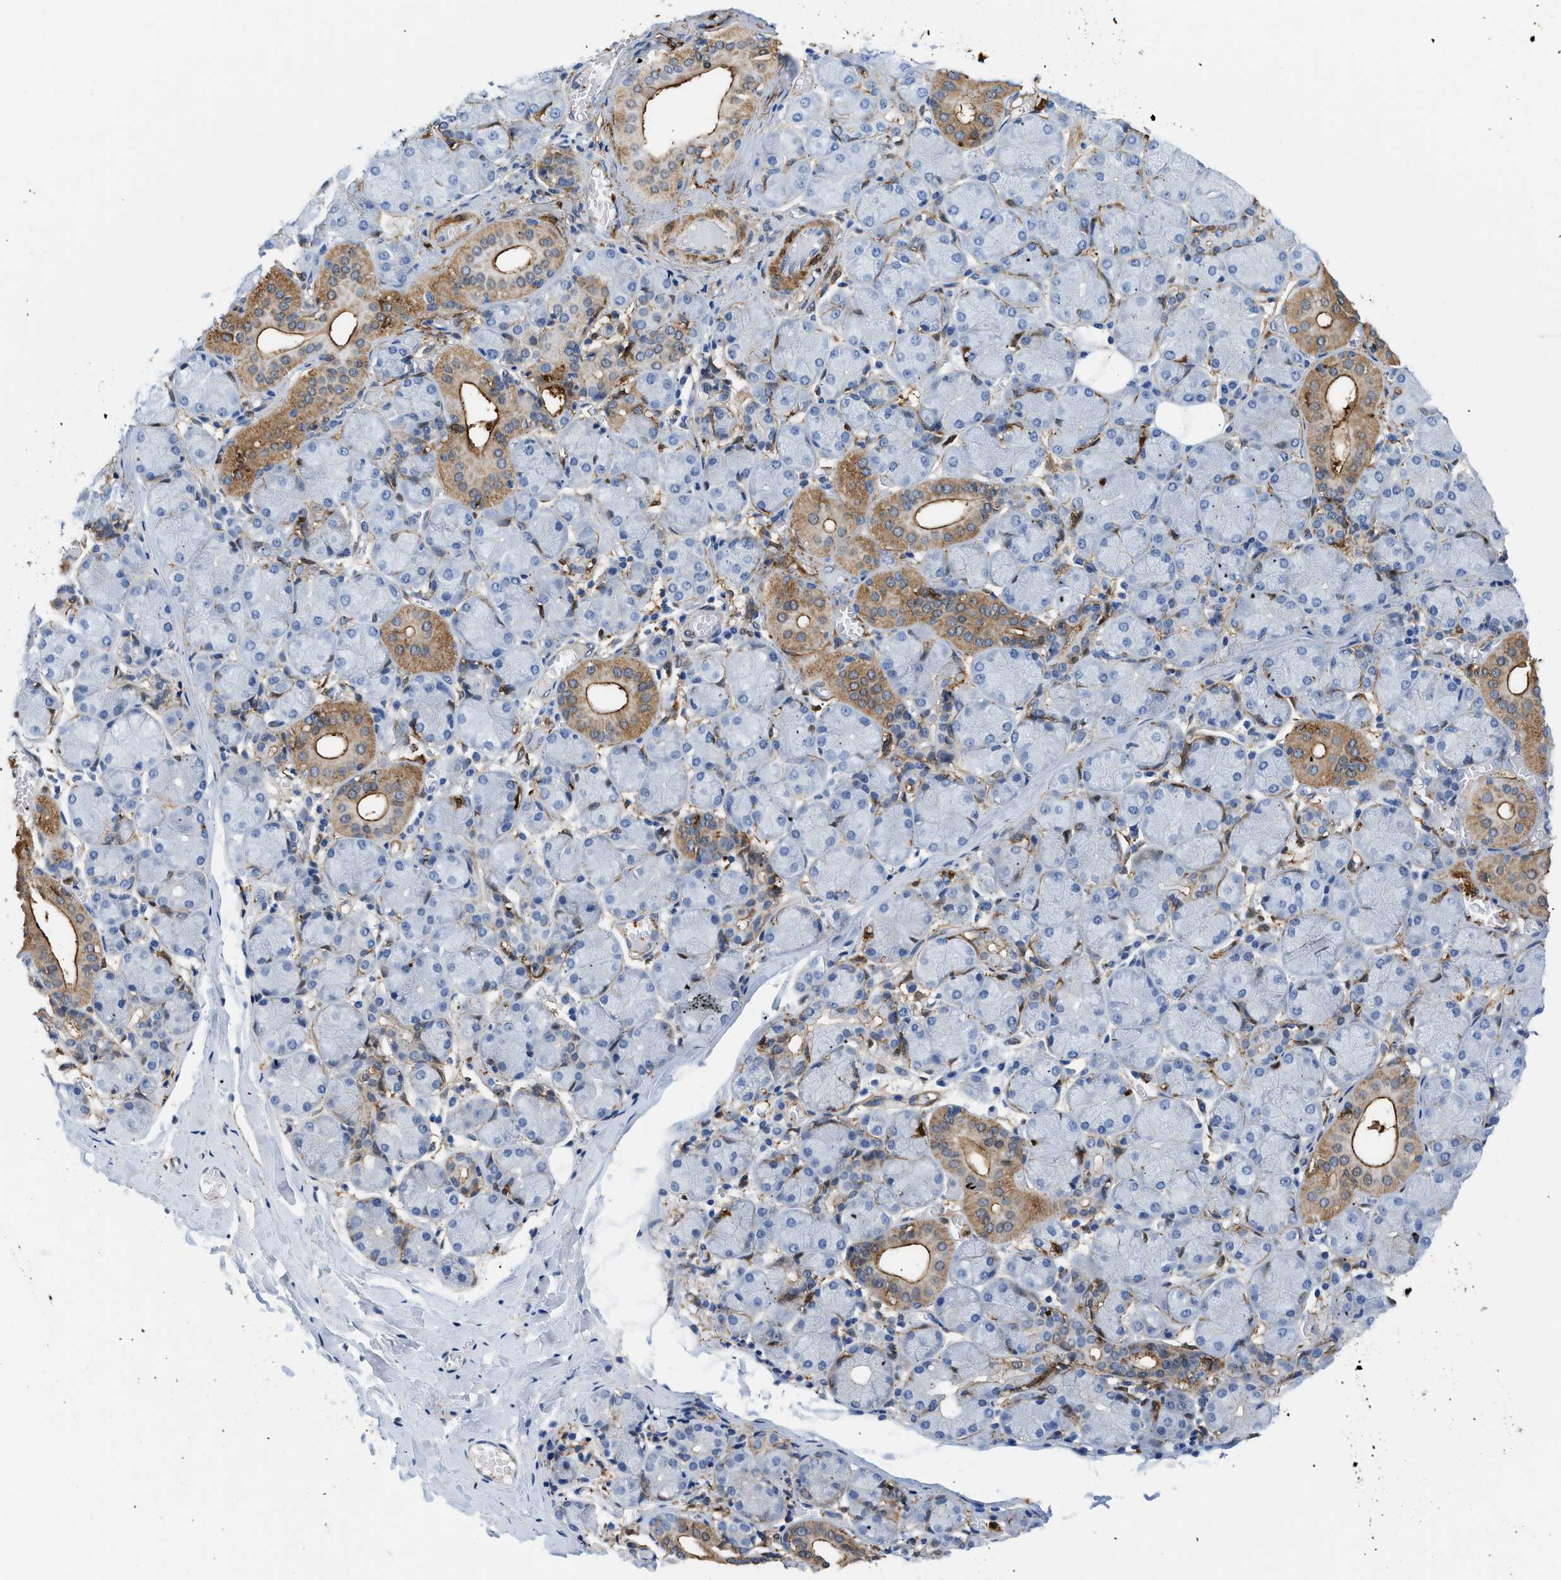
{"staining": {"intensity": "moderate", "quantity": "<25%", "location": "cytoplasmic/membranous"}, "tissue": "salivary gland", "cell_type": "Glandular cells", "image_type": "normal", "snomed": [{"axis": "morphology", "description": "Normal tissue, NOS"}, {"axis": "topography", "description": "Salivary gland"}], "caption": "Benign salivary gland displays moderate cytoplasmic/membranous staining in about <25% of glandular cells (DAB (3,3'-diaminobenzidine) = brown stain, brightfield microscopy at high magnification)..", "gene": "GSN", "patient": {"sex": "female", "age": 24}}